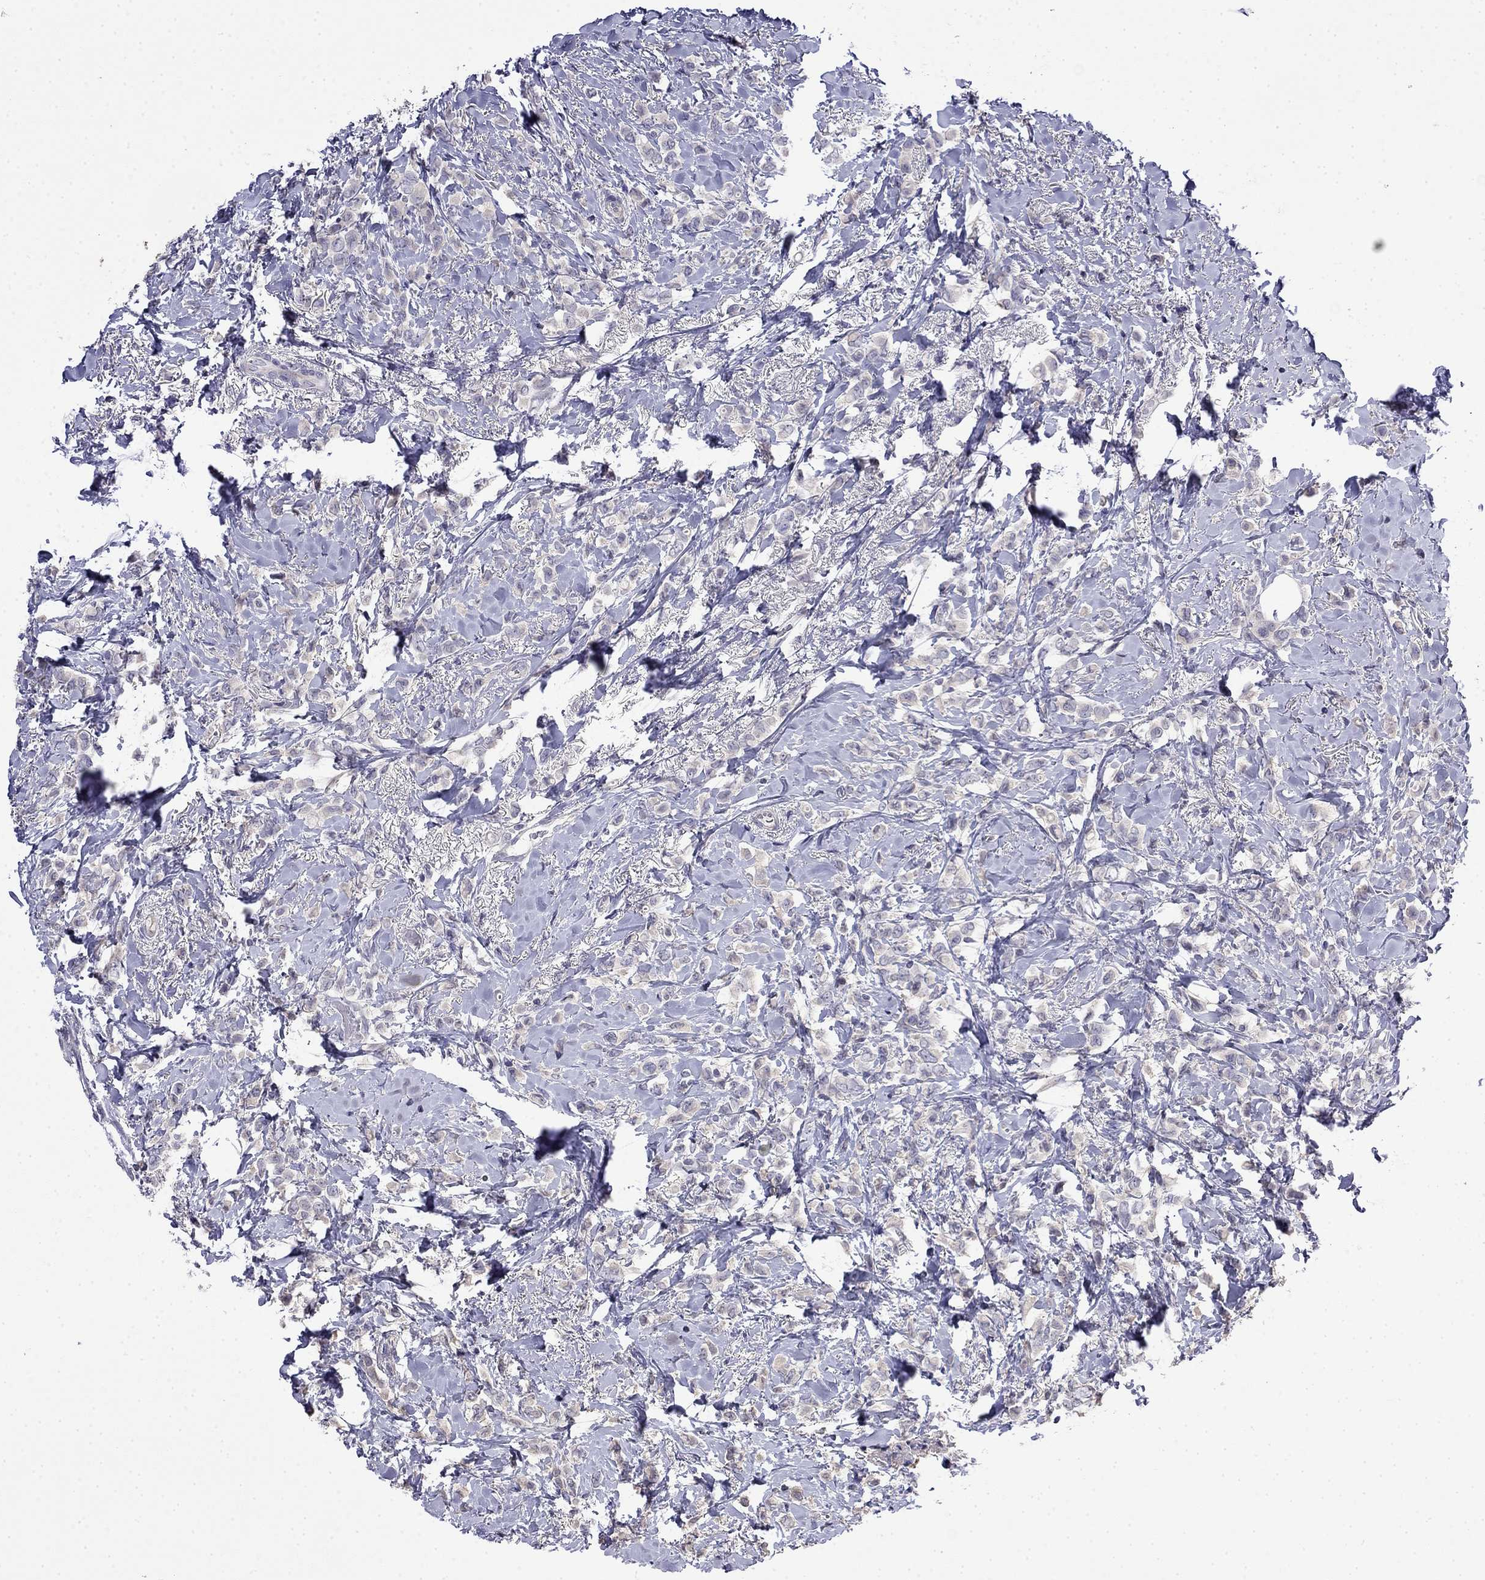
{"staining": {"intensity": "moderate", "quantity": "<25%", "location": "cytoplasmic/membranous"}, "tissue": "breast cancer", "cell_type": "Tumor cells", "image_type": "cancer", "snomed": [{"axis": "morphology", "description": "Lobular carcinoma"}, {"axis": "topography", "description": "Breast"}], "caption": "Immunohistochemistry (DAB) staining of human breast lobular carcinoma reveals moderate cytoplasmic/membranous protein expression in about <25% of tumor cells.", "gene": "GUCA1B", "patient": {"sex": "female", "age": 66}}